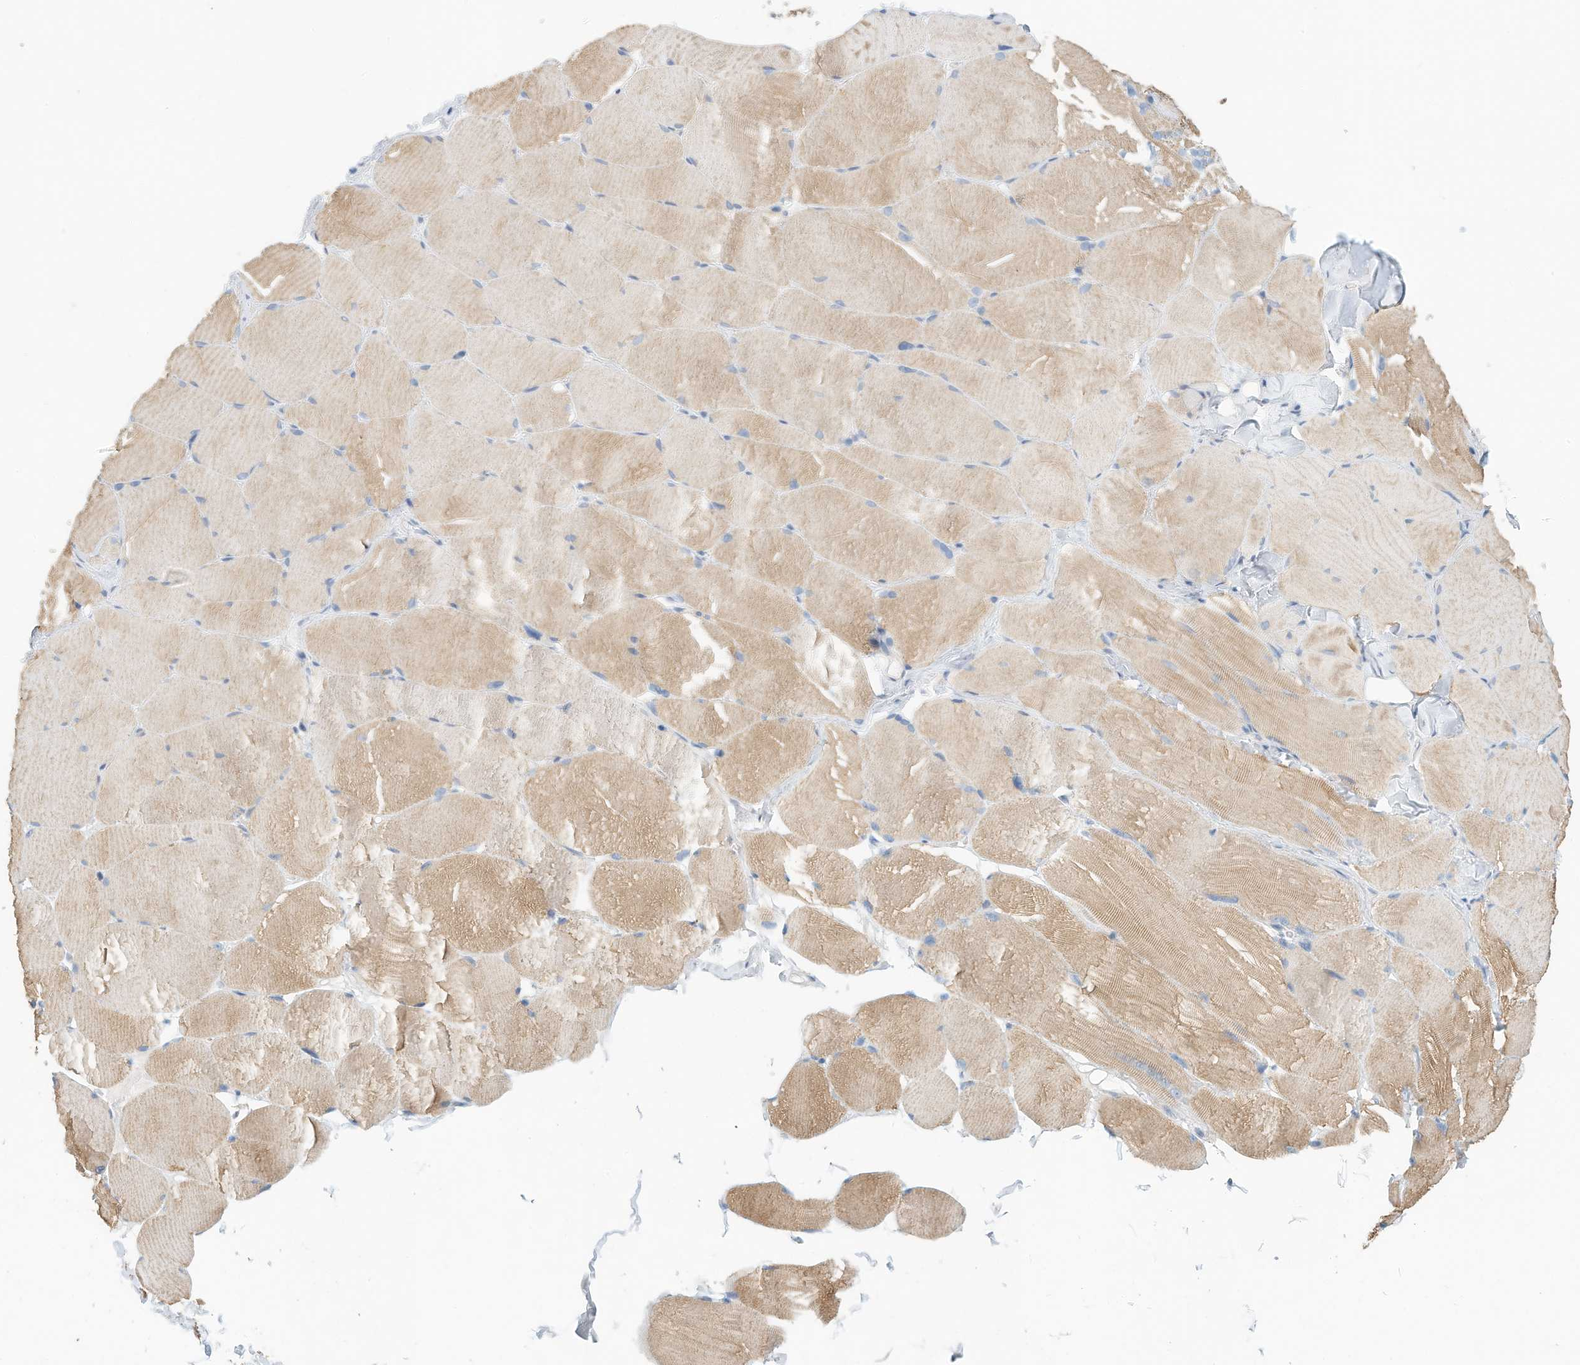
{"staining": {"intensity": "weak", "quantity": ">75%", "location": "cytoplasmic/membranous"}, "tissue": "skeletal muscle", "cell_type": "Myocytes", "image_type": "normal", "snomed": [{"axis": "morphology", "description": "Normal tissue, NOS"}, {"axis": "topography", "description": "Skin"}, {"axis": "topography", "description": "Skeletal muscle"}], "caption": "The photomicrograph shows immunohistochemical staining of benign skeletal muscle. There is weak cytoplasmic/membranous staining is seen in approximately >75% of myocytes.", "gene": "ARHGAP28", "patient": {"sex": "male", "age": 83}}